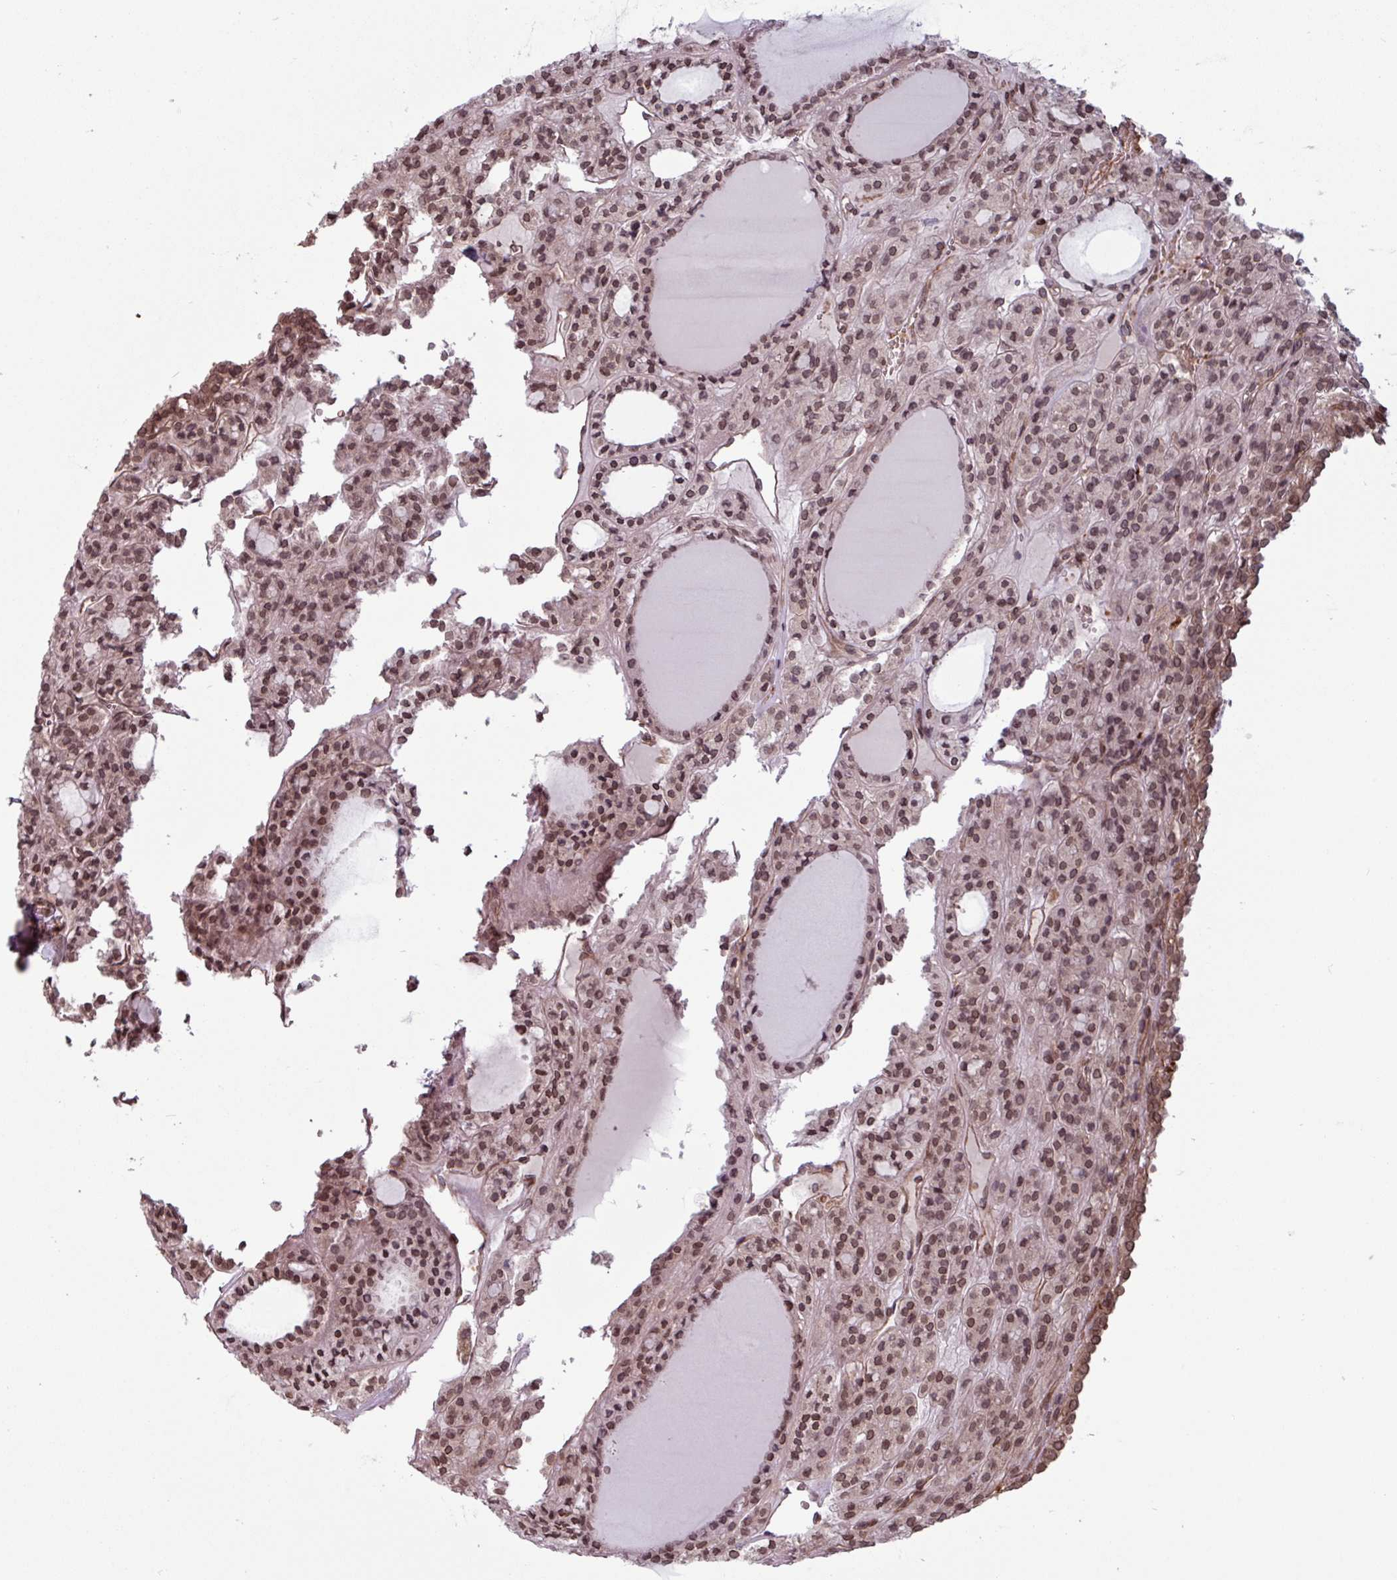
{"staining": {"intensity": "moderate", "quantity": ">75%", "location": "nuclear"}, "tissue": "thyroid cancer", "cell_type": "Tumor cells", "image_type": "cancer", "snomed": [{"axis": "morphology", "description": "Follicular adenoma carcinoma, NOS"}, {"axis": "topography", "description": "Thyroid gland"}], "caption": "This histopathology image reveals thyroid follicular adenoma carcinoma stained with immunohistochemistry to label a protein in brown. The nuclear of tumor cells show moderate positivity for the protein. Nuclei are counter-stained blue.", "gene": "RBM4B", "patient": {"sex": "female", "age": 63}}